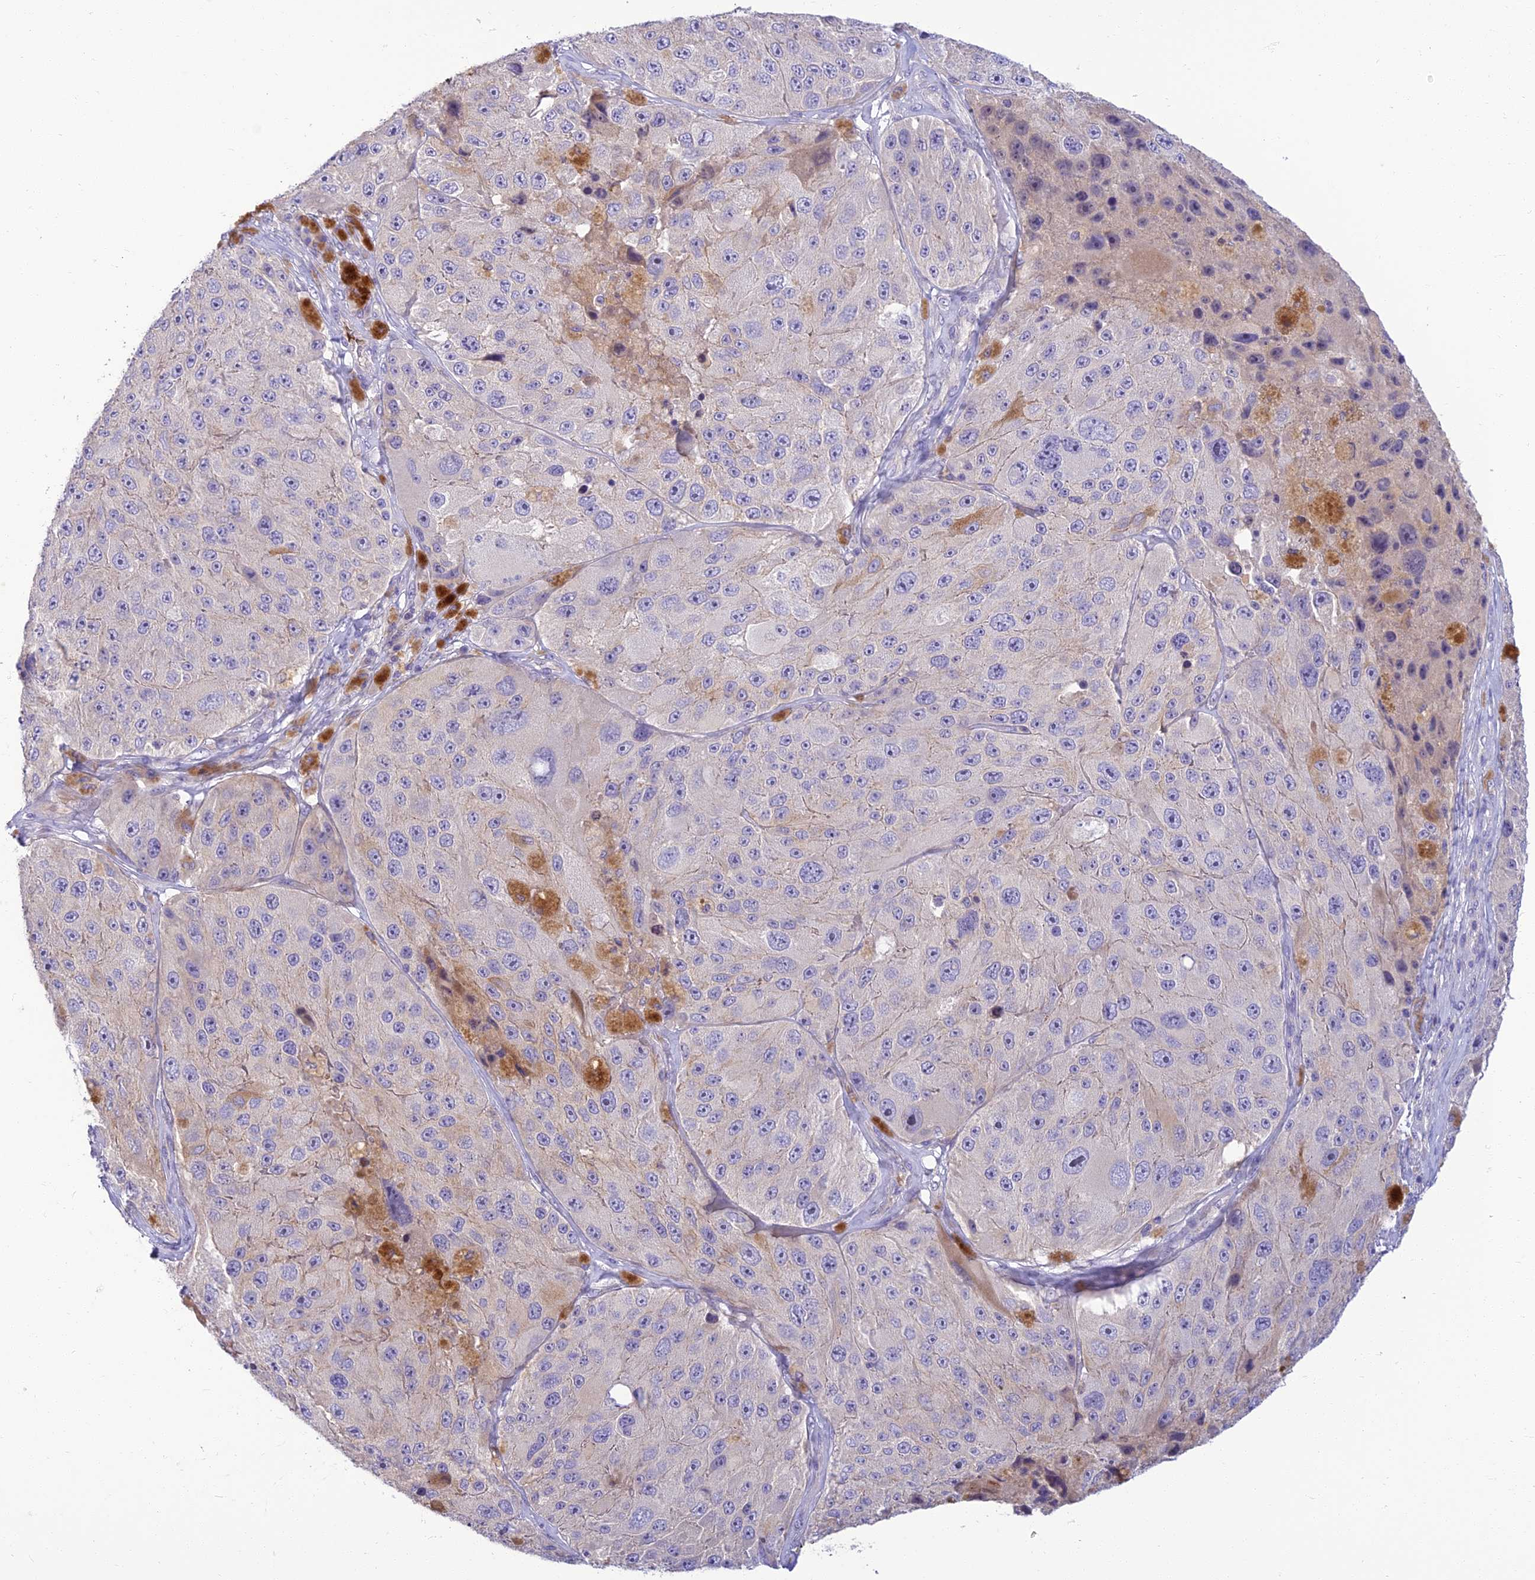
{"staining": {"intensity": "negative", "quantity": "none", "location": "none"}, "tissue": "melanoma", "cell_type": "Tumor cells", "image_type": "cancer", "snomed": [{"axis": "morphology", "description": "Malignant melanoma, Metastatic site"}, {"axis": "topography", "description": "Lymph node"}], "caption": "Micrograph shows no protein expression in tumor cells of melanoma tissue. (Immunohistochemistry, brightfield microscopy, high magnification).", "gene": "CLIP4", "patient": {"sex": "male", "age": 62}}